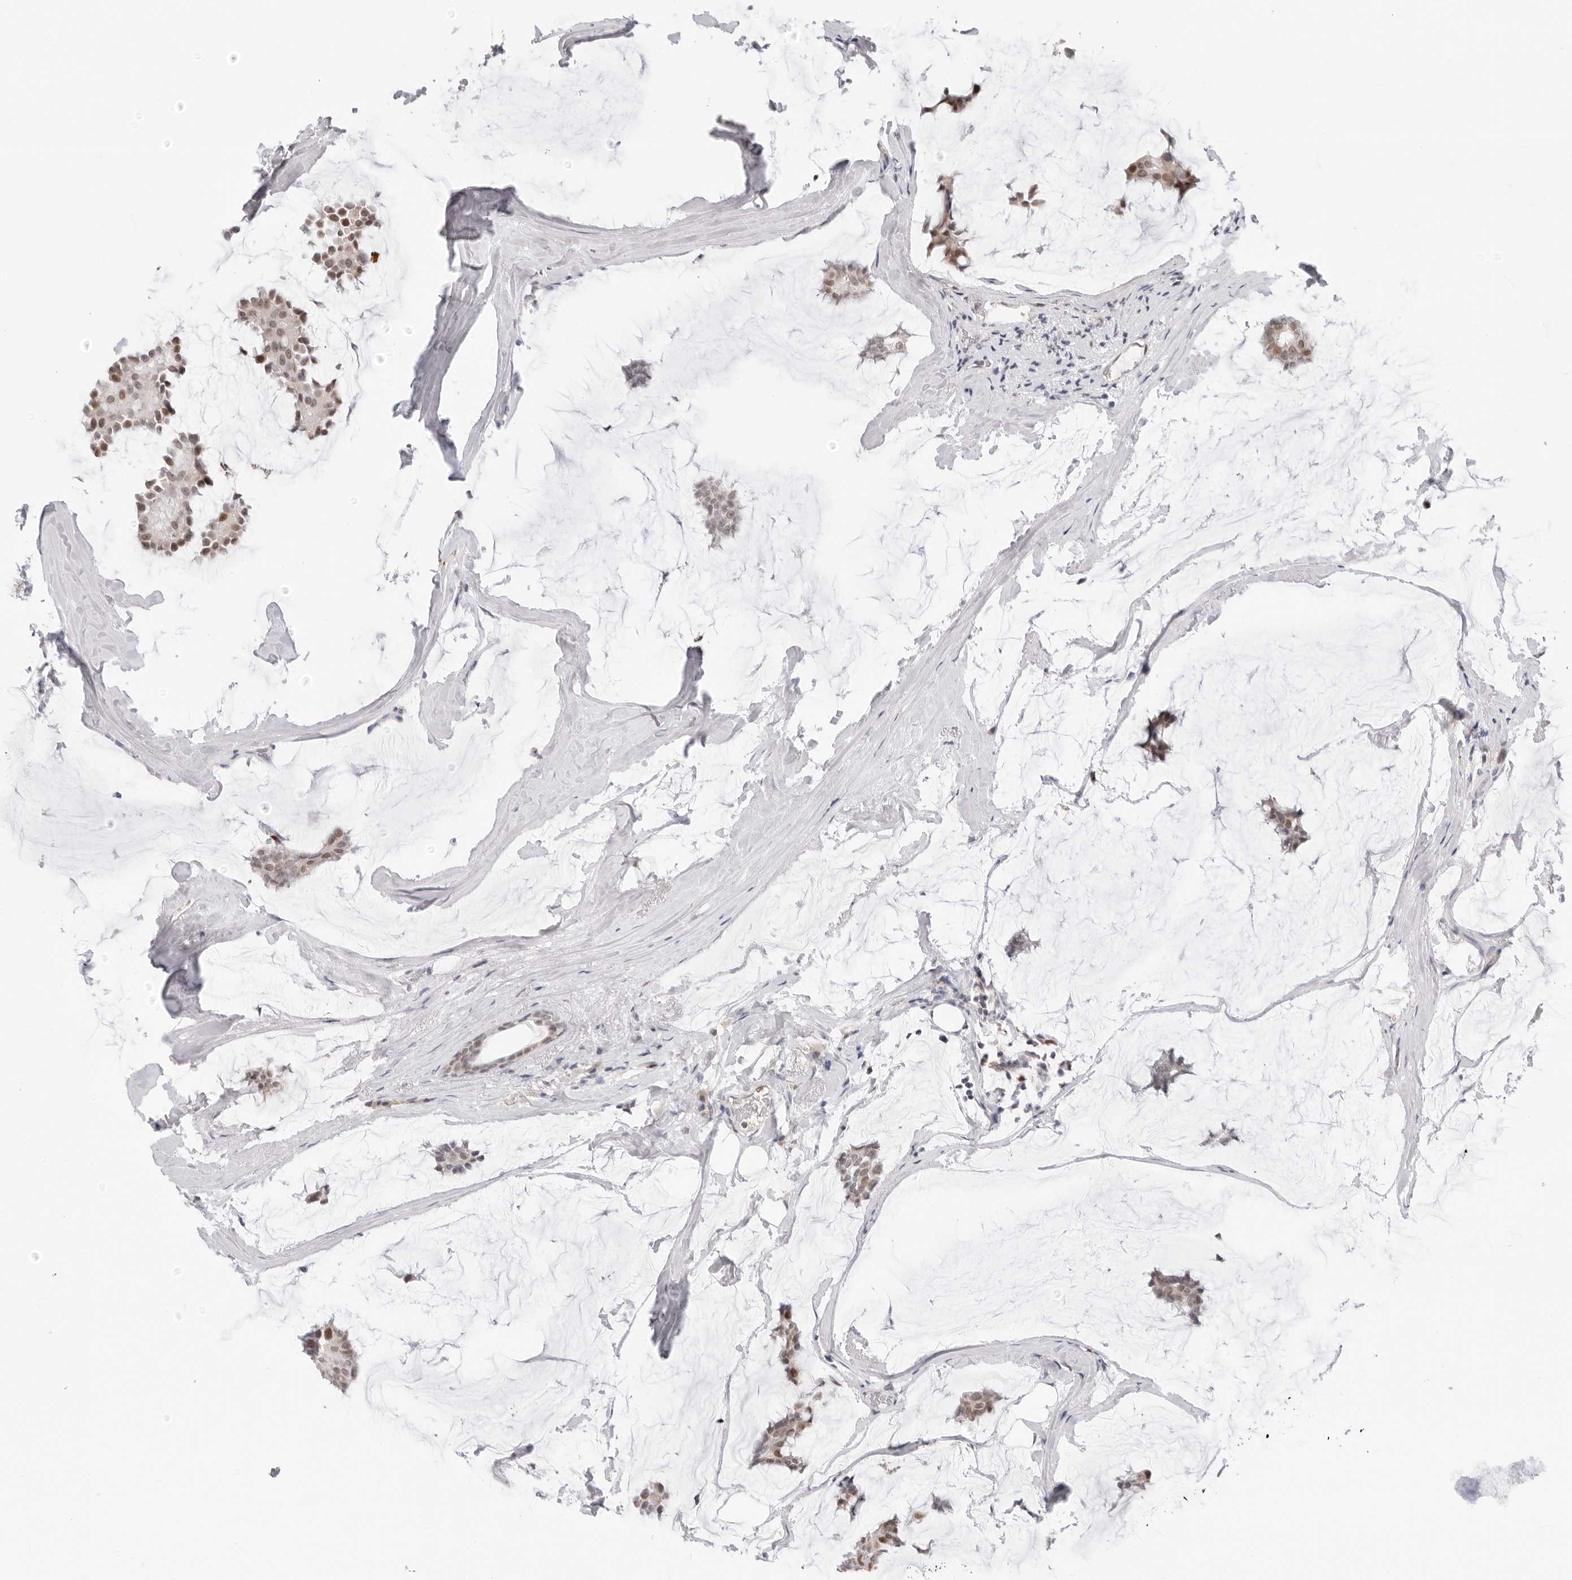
{"staining": {"intensity": "moderate", "quantity": "25%-75%", "location": "nuclear"}, "tissue": "breast cancer", "cell_type": "Tumor cells", "image_type": "cancer", "snomed": [{"axis": "morphology", "description": "Duct carcinoma"}, {"axis": "topography", "description": "Breast"}], "caption": "Breast cancer (intraductal carcinoma) stained for a protein (brown) exhibits moderate nuclear positive positivity in about 25%-75% of tumor cells.", "gene": "MSH6", "patient": {"sex": "female", "age": 93}}